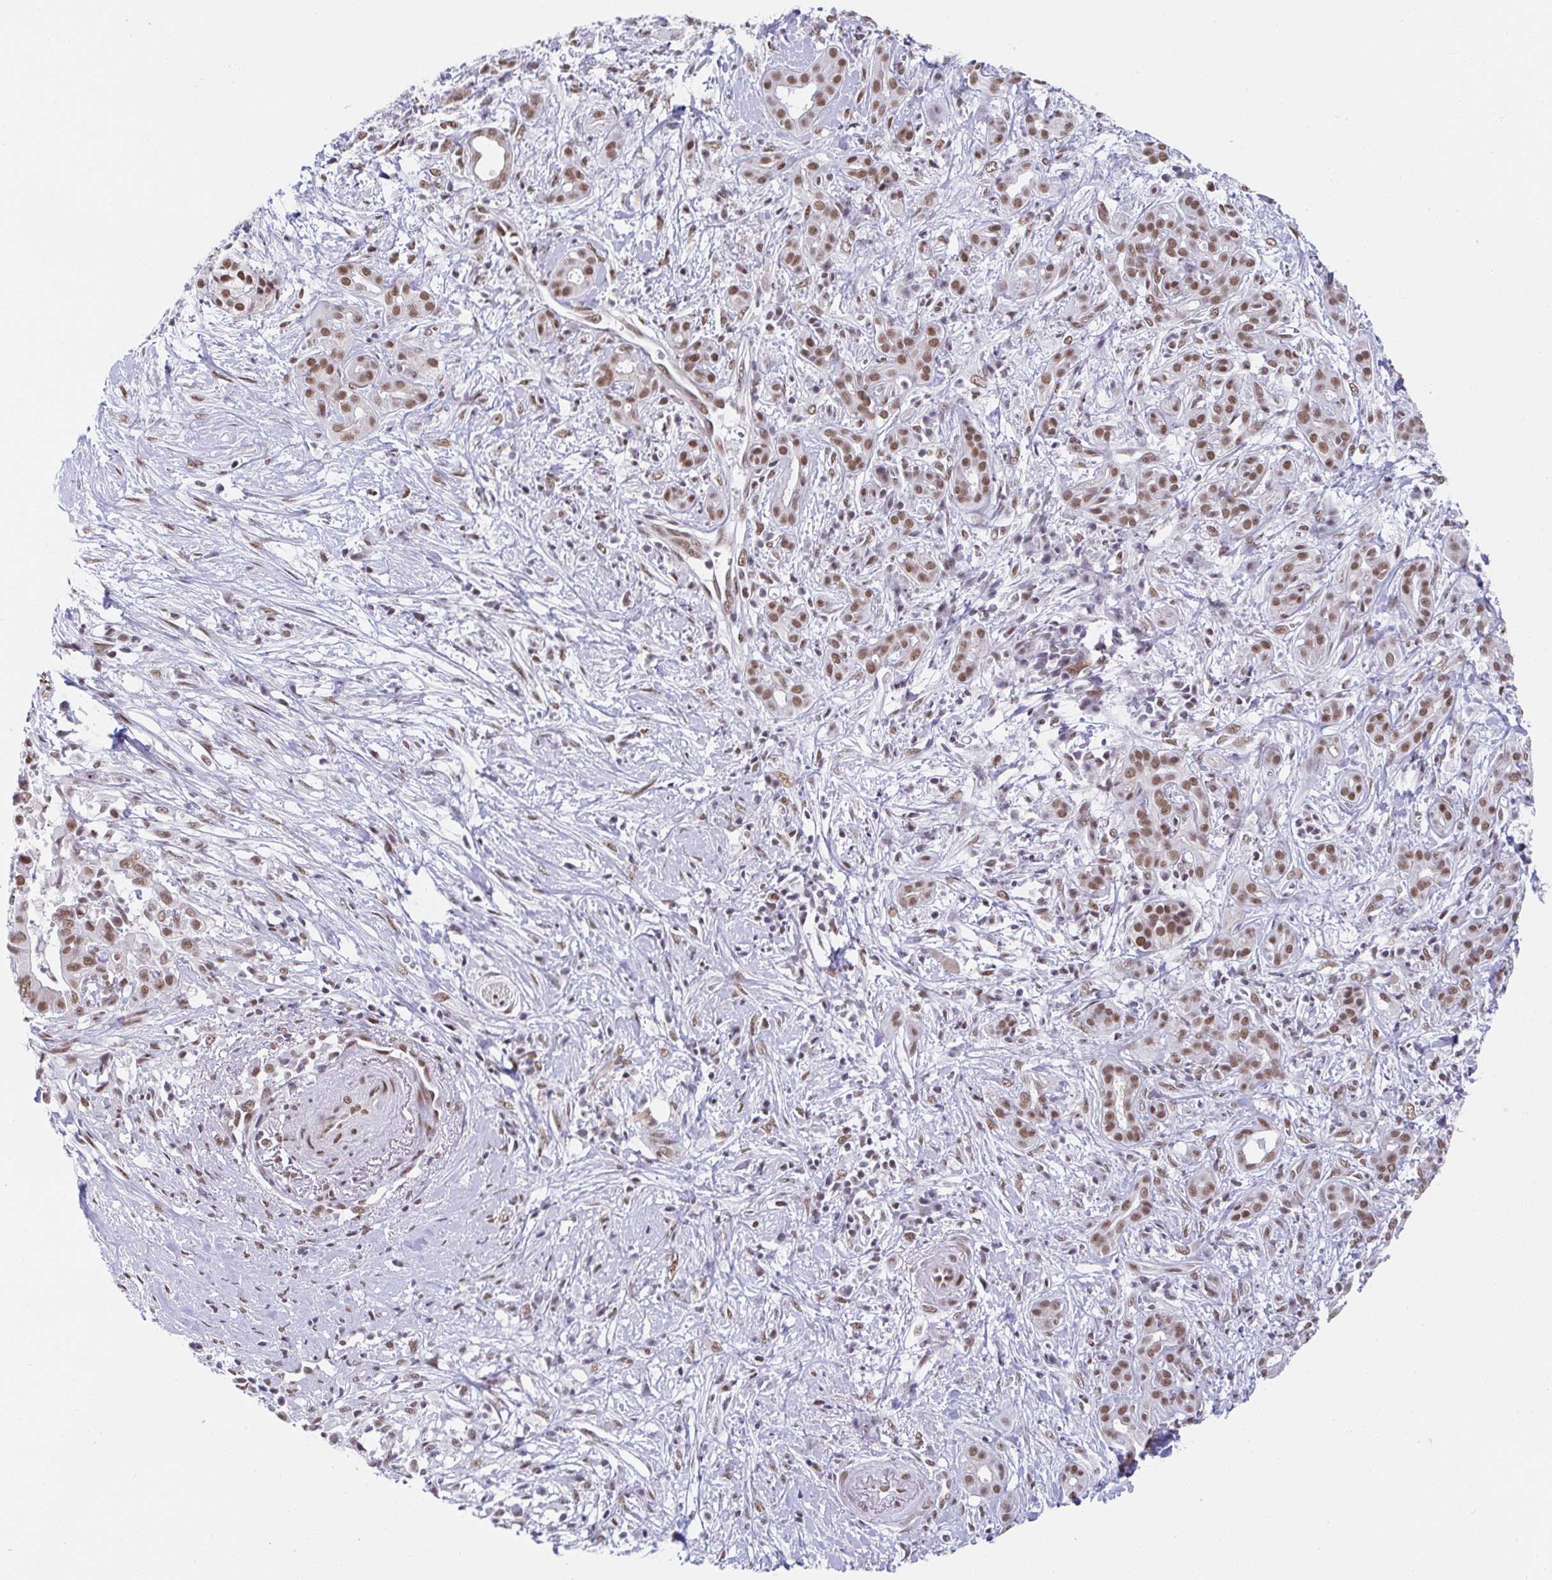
{"staining": {"intensity": "moderate", "quantity": ">75%", "location": "nuclear"}, "tissue": "pancreatic cancer", "cell_type": "Tumor cells", "image_type": "cancer", "snomed": [{"axis": "morphology", "description": "Adenocarcinoma, NOS"}, {"axis": "topography", "description": "Pancreas"}], "caption": "An immunohistochemistry (IHC) histopathology image of neoplastic tissue is shown. Protein staining in brown shows moderate nuclear positivity in pancreatic cancer within tumor cells. The staining was performed using DAB, with brown indicating positive protein expression. Nuclei are stained blue with hematoxylin.", "gene": "SLC7A10", "patient": {"sex": "male", "age": 61}}